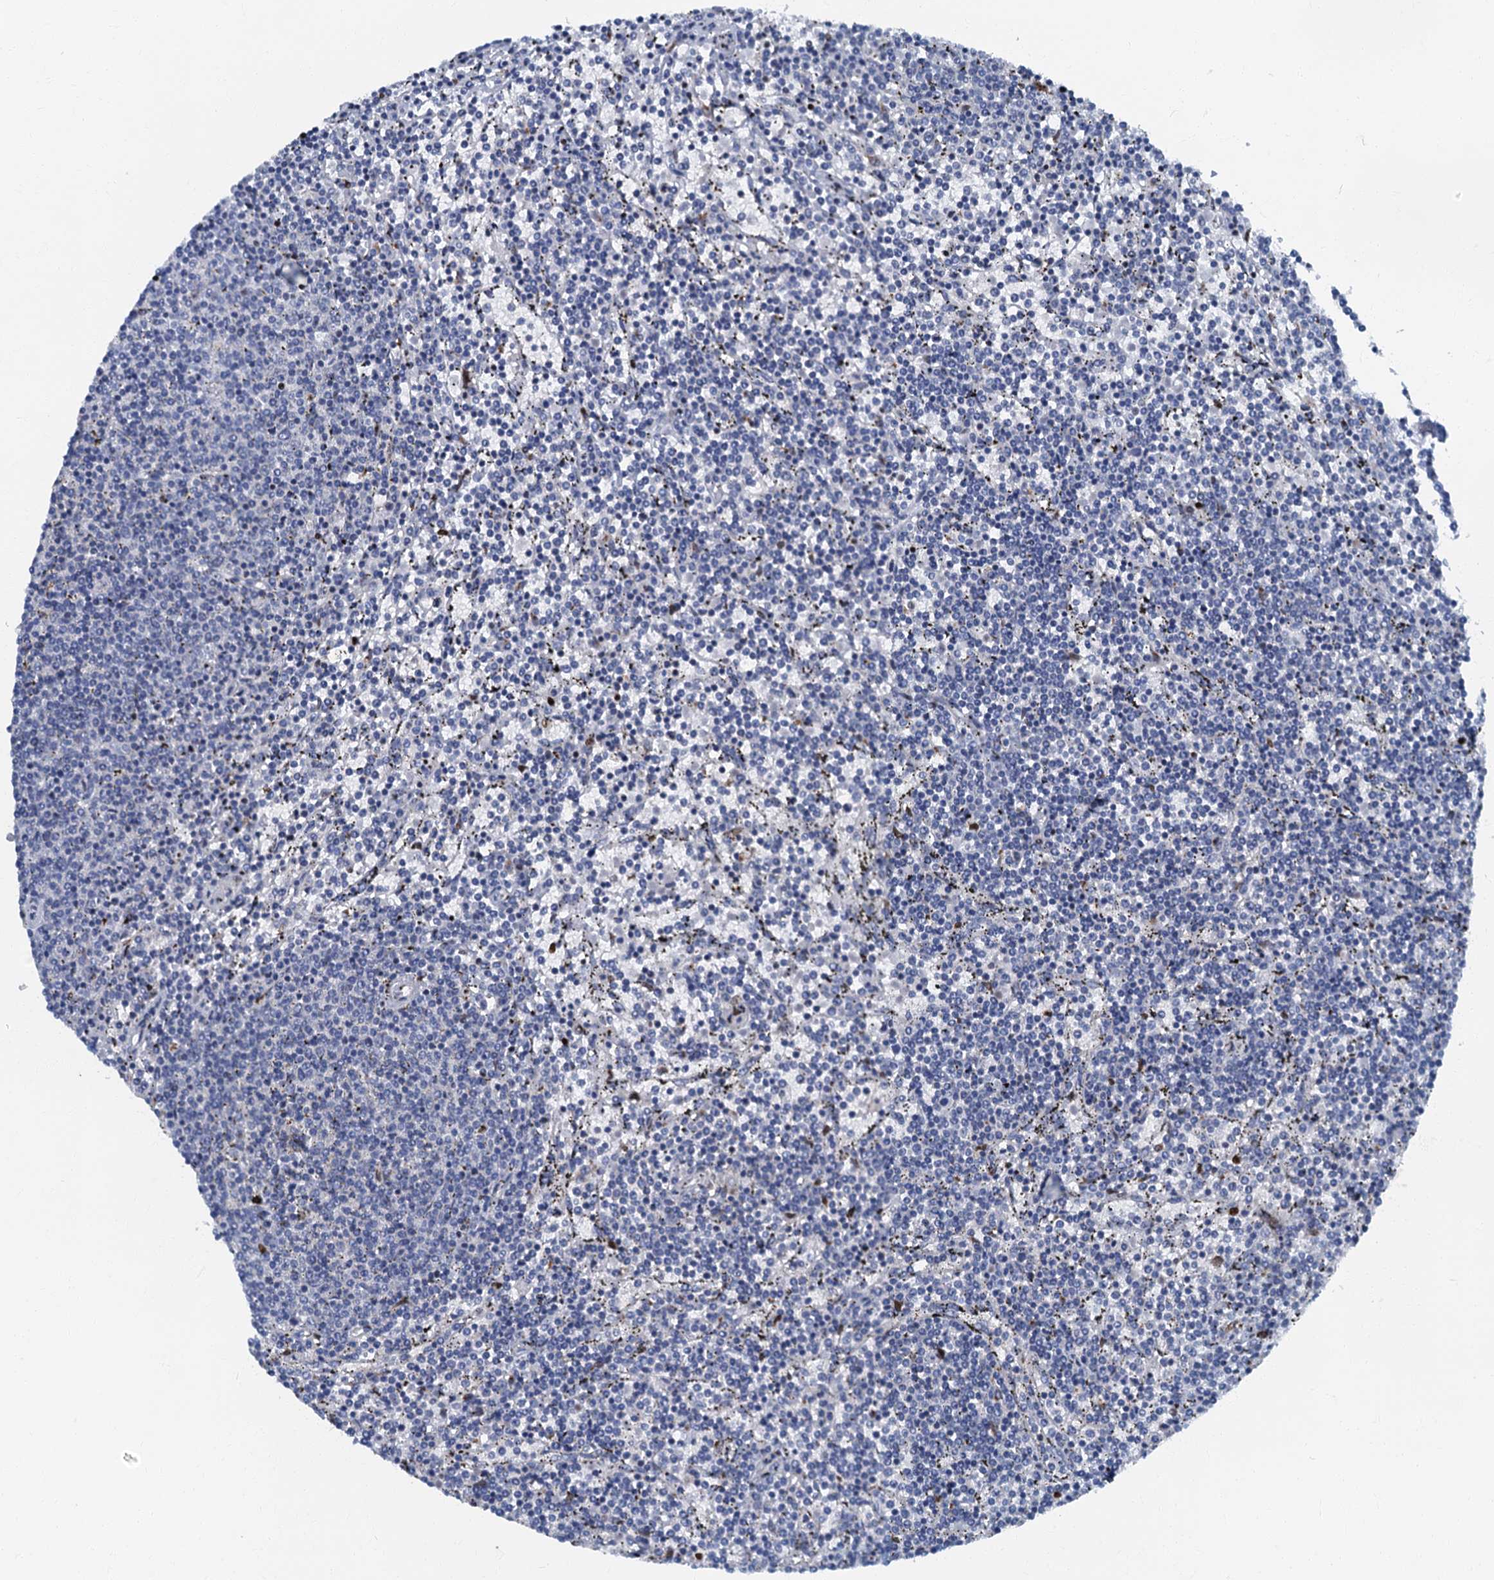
{"staining": {"intensity": "negative", "quantity": "none", "location": "none"}, "tissue": "lymphoma", "cell_type": "Tumor cells", "image_type": "cancer", "snomed": [{"axis": "morphology", "description": "Malignant lymphoma, non-Hodgkin's type, Low grade"}, {"axis": "topography", "description": "Spleen"}], "caption": "This is an immunohistochemistry photomicrograph of human low-grade malignant lymphoma, non-Hodgkin's type. There is no positivity in tumor cells.", "gene": "LYPD3", "patient": {"sex": "female", "age": 50}}